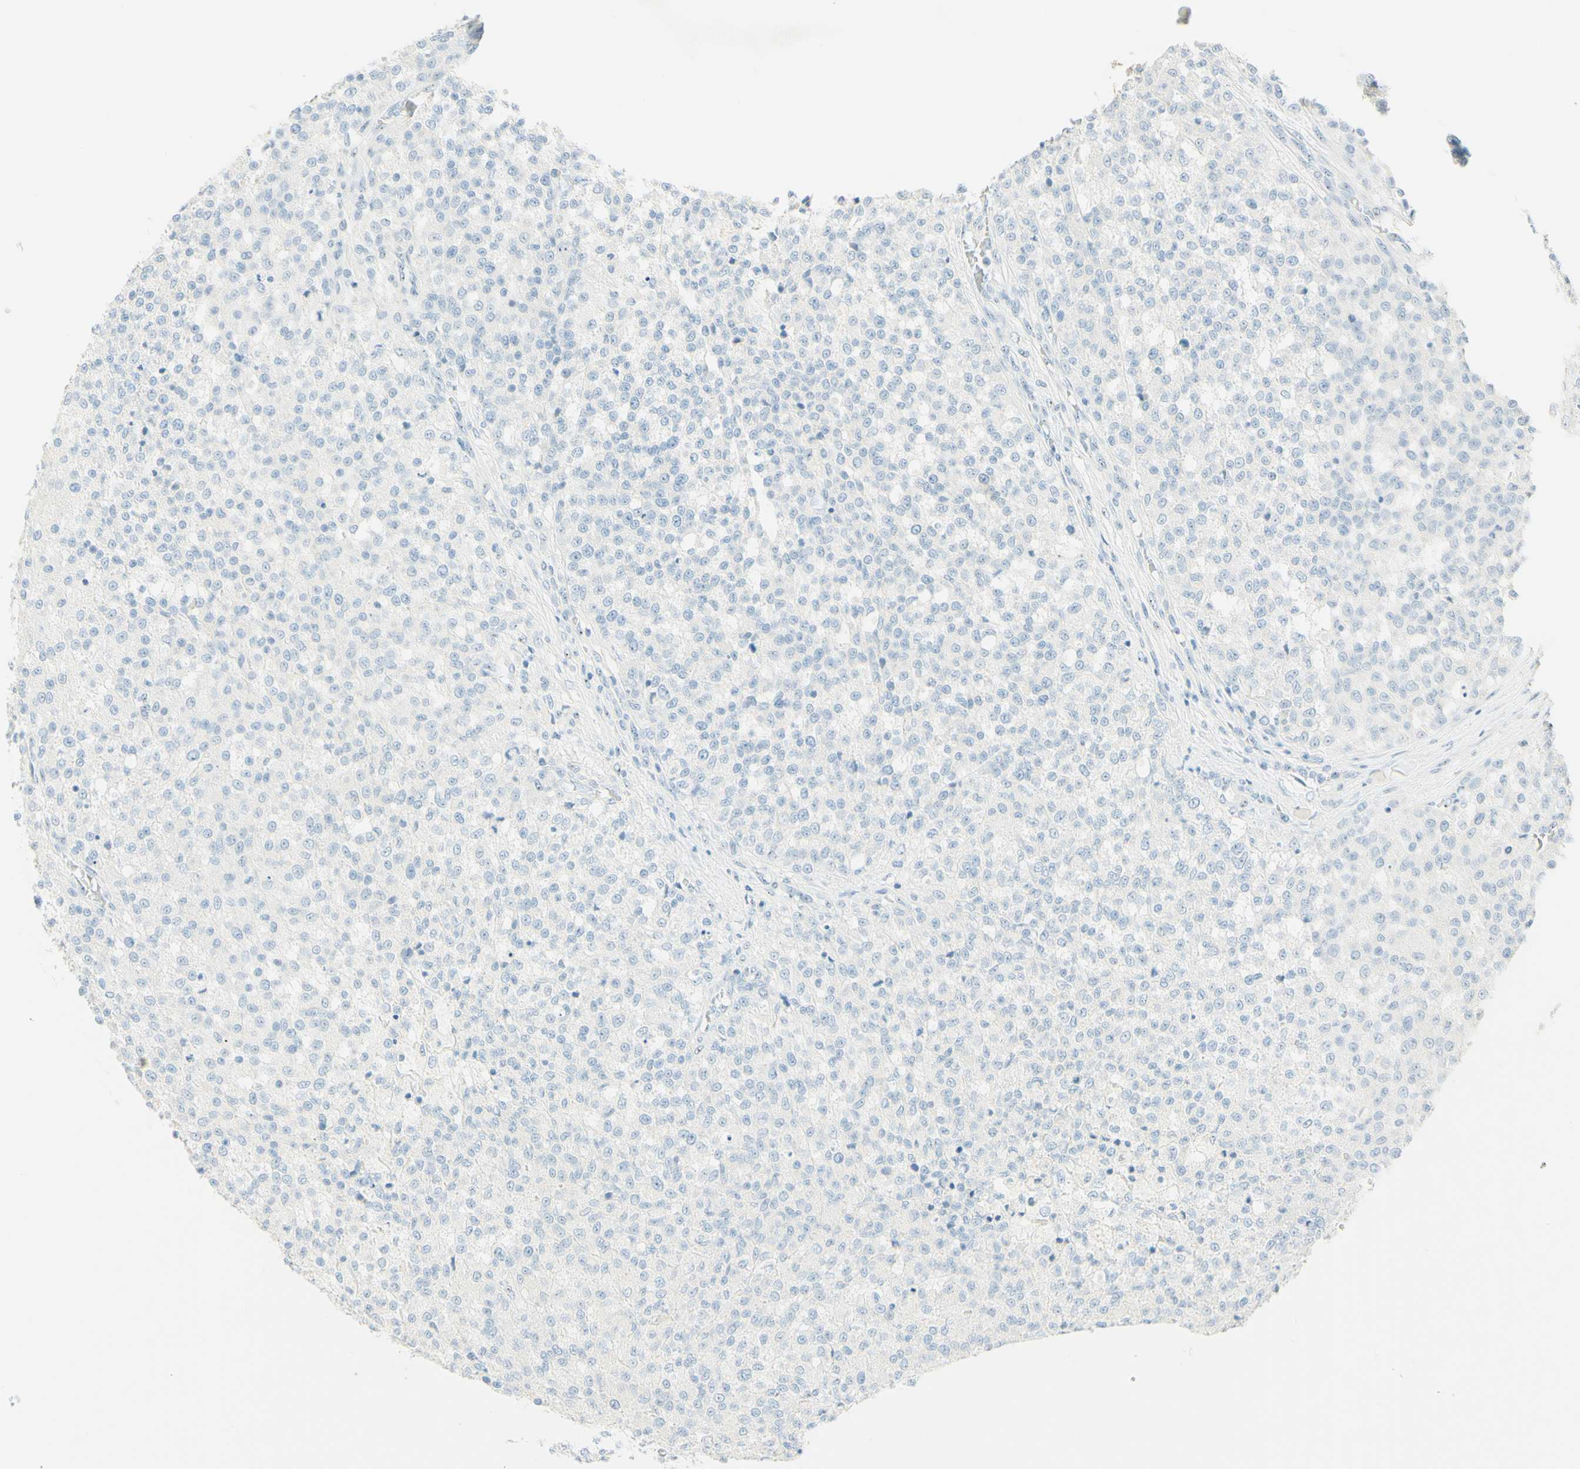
{"staining": {"intensity": "negative", "quantity": "none", "location": "none"}, "tissue": "testis cancer", "cell_type": "Tumor cells", "image_type": "cancer", "snomed": [{"axis": "morphology", "description": "Seminoma, NOS"}, {"axis": "topography", "description": "Testis"}], "caption": "Seminoma (testis) was stained to show a protein in brown. There is no significant positivity in tumor cells.", "gene": "FMR1NB", "patient": {"sex": "male", "age": 59}}